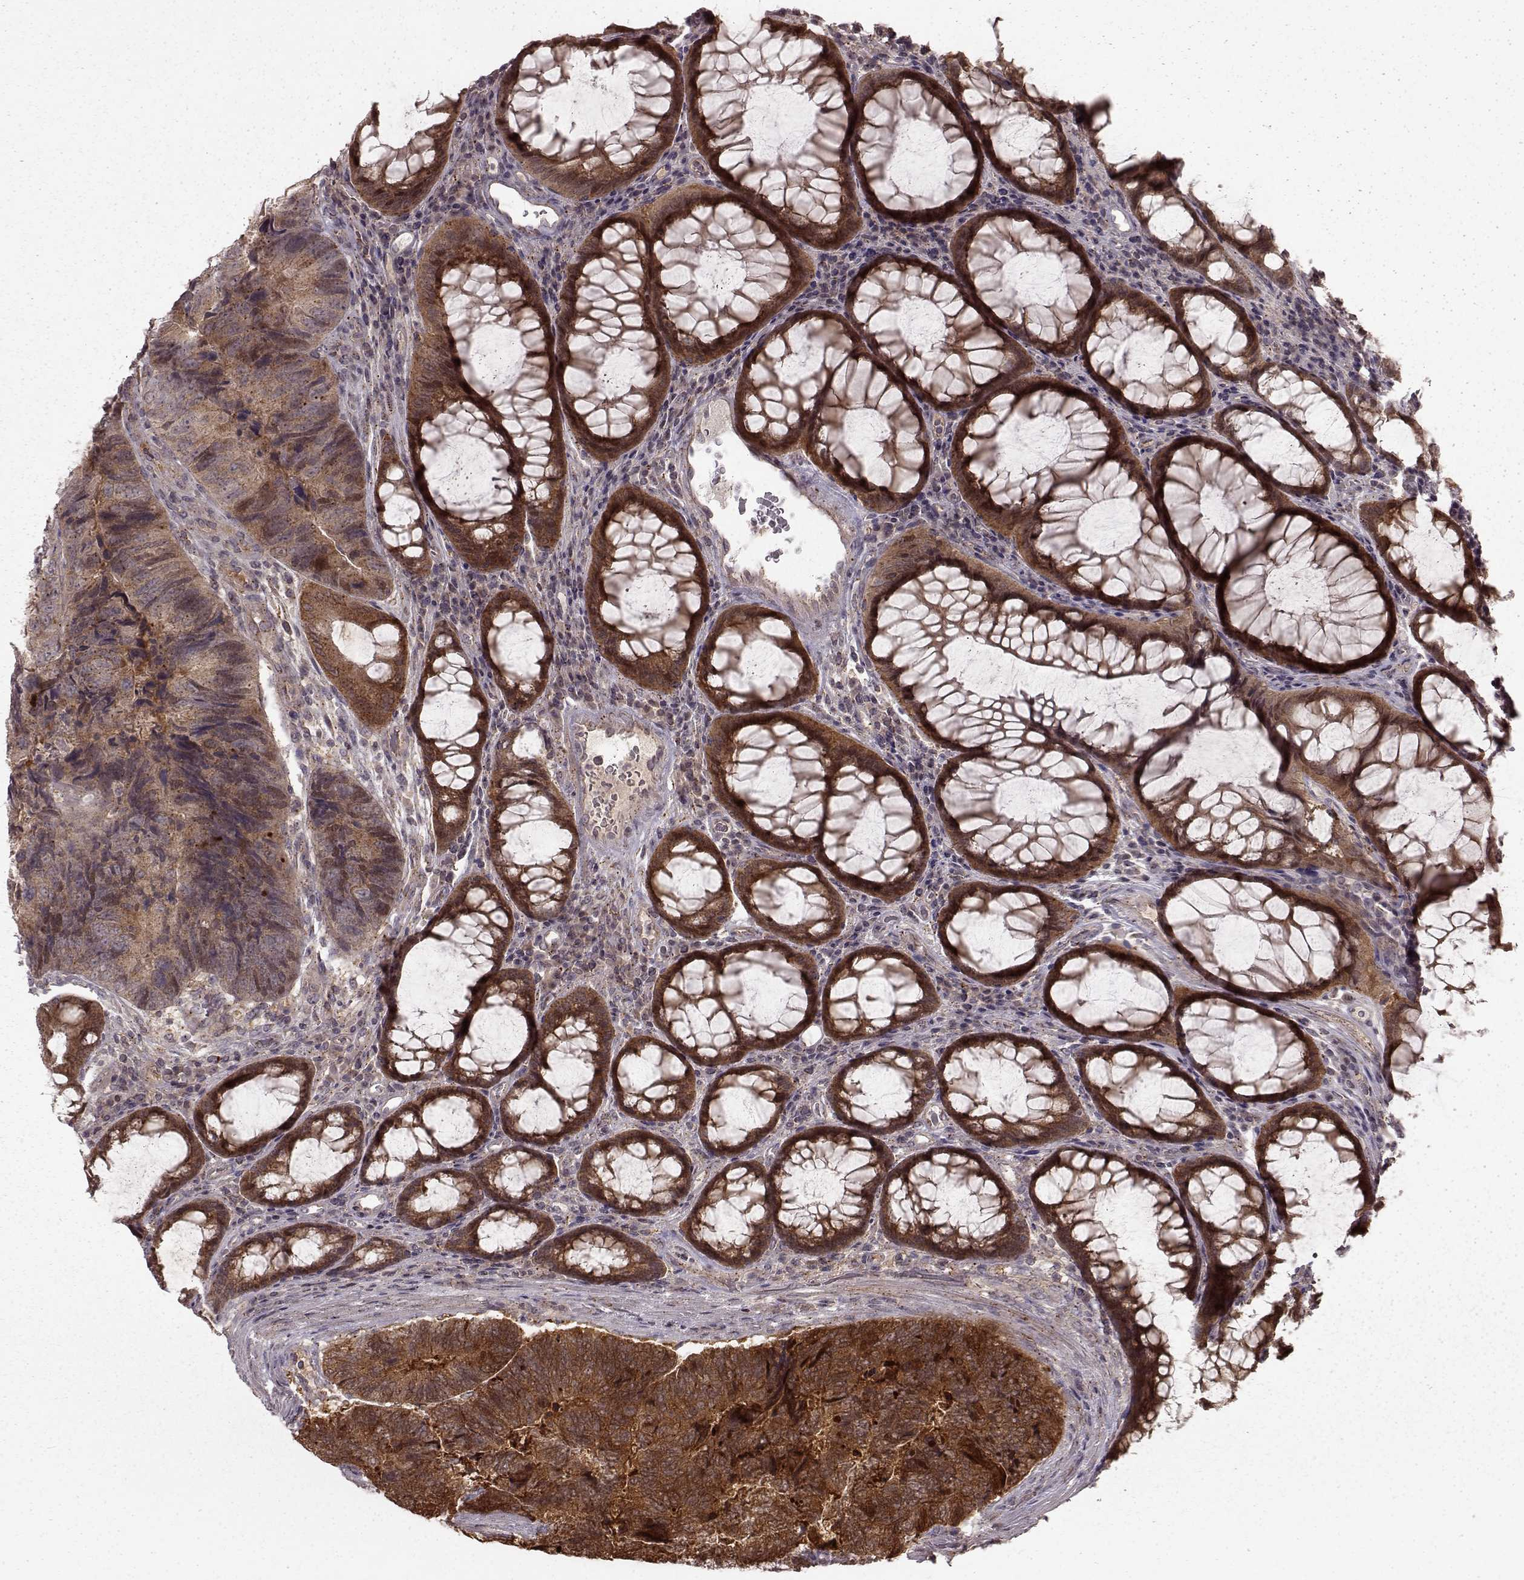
{"staining": {"intensity": "moderate", "quantity": ">75%", "location": "cytoplasmic/membranous"}, "tissue": "colorectal cancer", "cell_type": "Tumor cells", "image_type": "cancer", "snomed": [{"axis": "morphology", "description": "Adenocarcinoma, NOS"}, {"axis": "topography", "description": "Colon"}], "caption": "About >75% of tumor cells in colorectal cancer (adenocarcinoma) display moderate cytoplasmic/membranous protein positivity as visualized by brown immunohistochemical staining.", "gene": "GSS", "patient": {"sex": "female", "age": 67}}